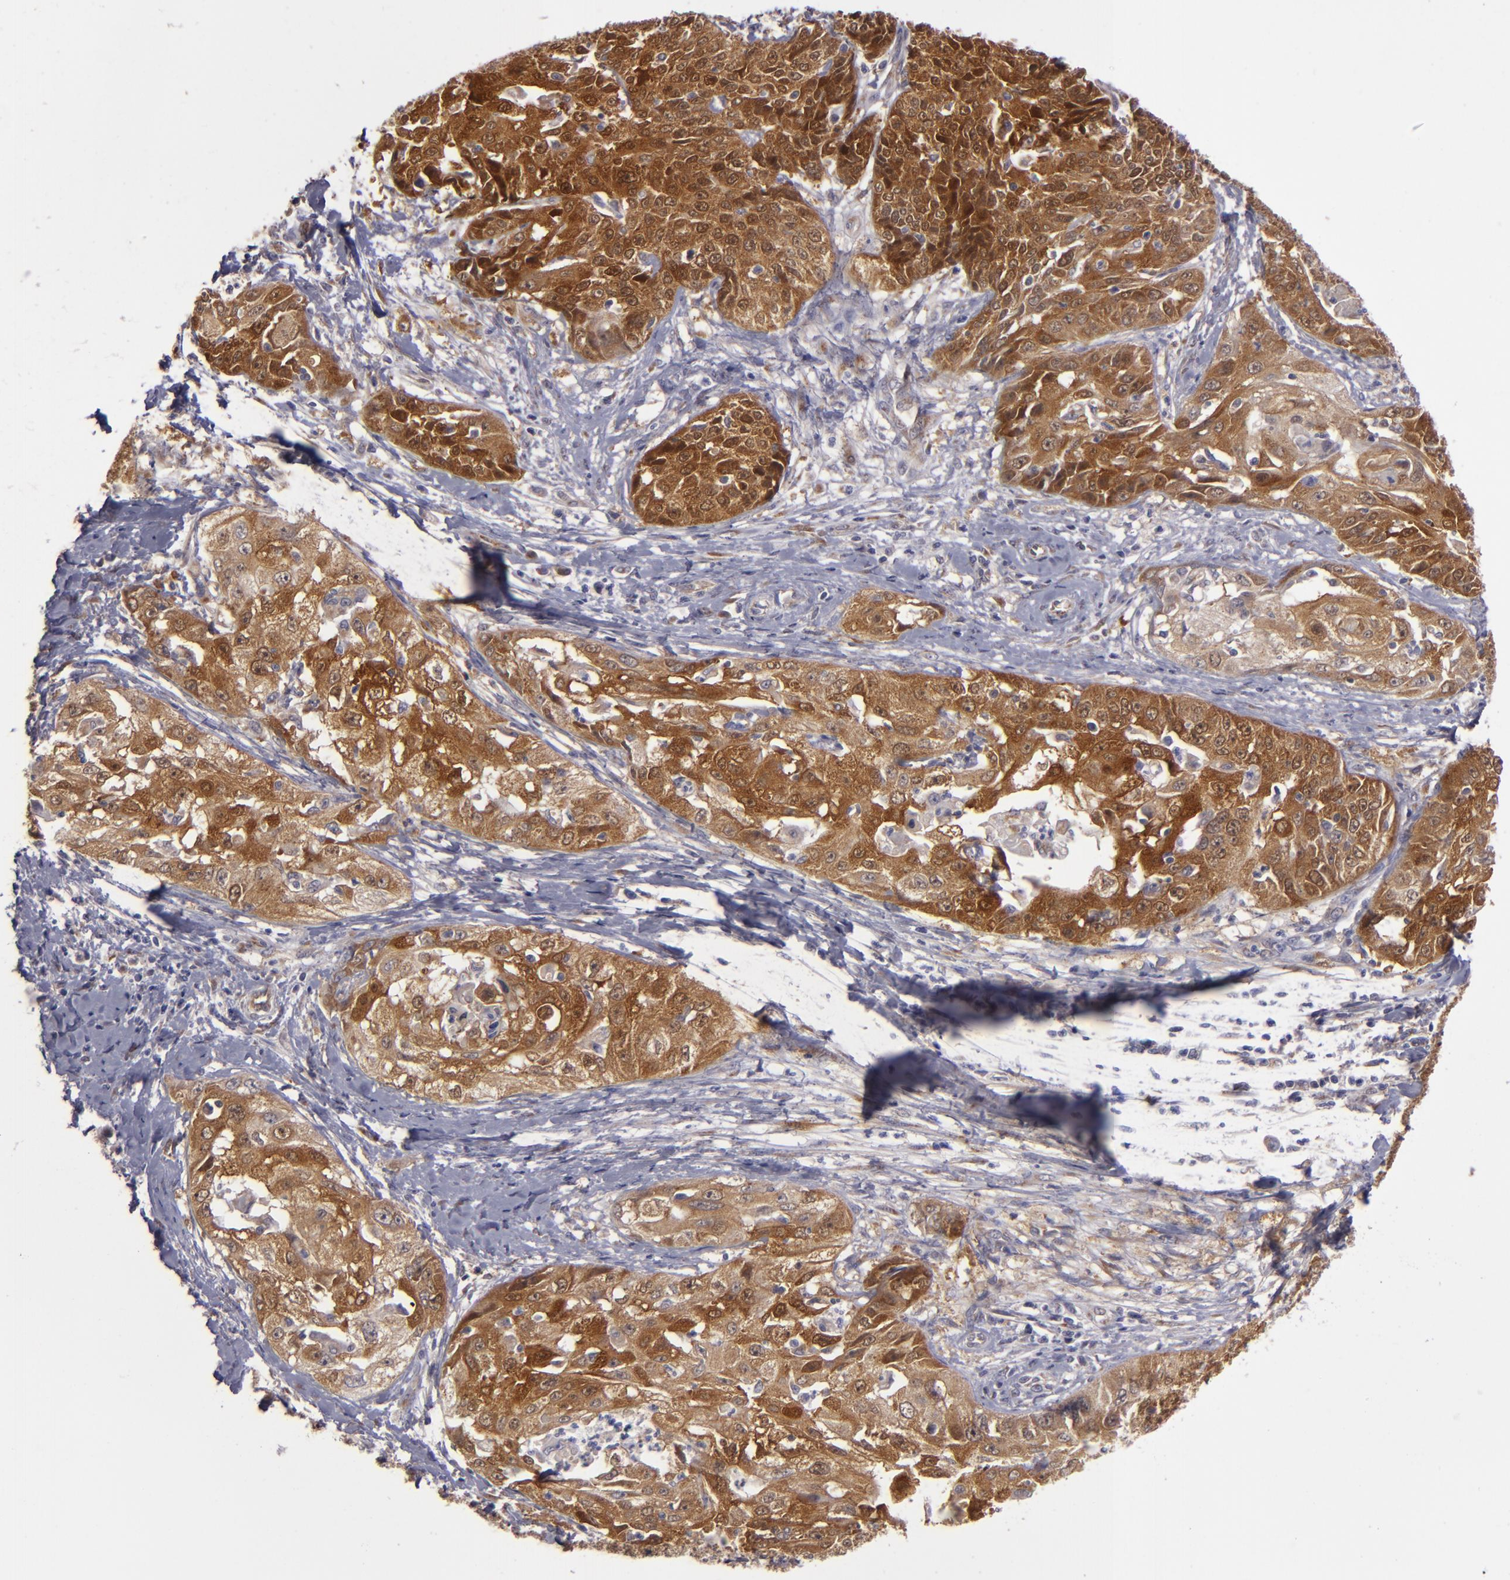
{"staining": {"intensity": "strong", "quantity": ">75%", "location": "cytoplasmic/membranous"}, "tissue": "cervical cancer", "cell_type": "Tumor cells", "image_type": "cancer", "snomed": [{"axis": "morphology", "description": "Squamous cell carcinoma, NOS"}, {"axis": "topography", "description": "Cervix"}], "caption": "Brown immunohistochemical staining in human cervical squamous cell carcinoma reveals strong cytoplasmic/membranous staining in approximately >75% of tumor cells.", "gene": "SH2D4A", "patient": {"sex": "female", "age": 64}}